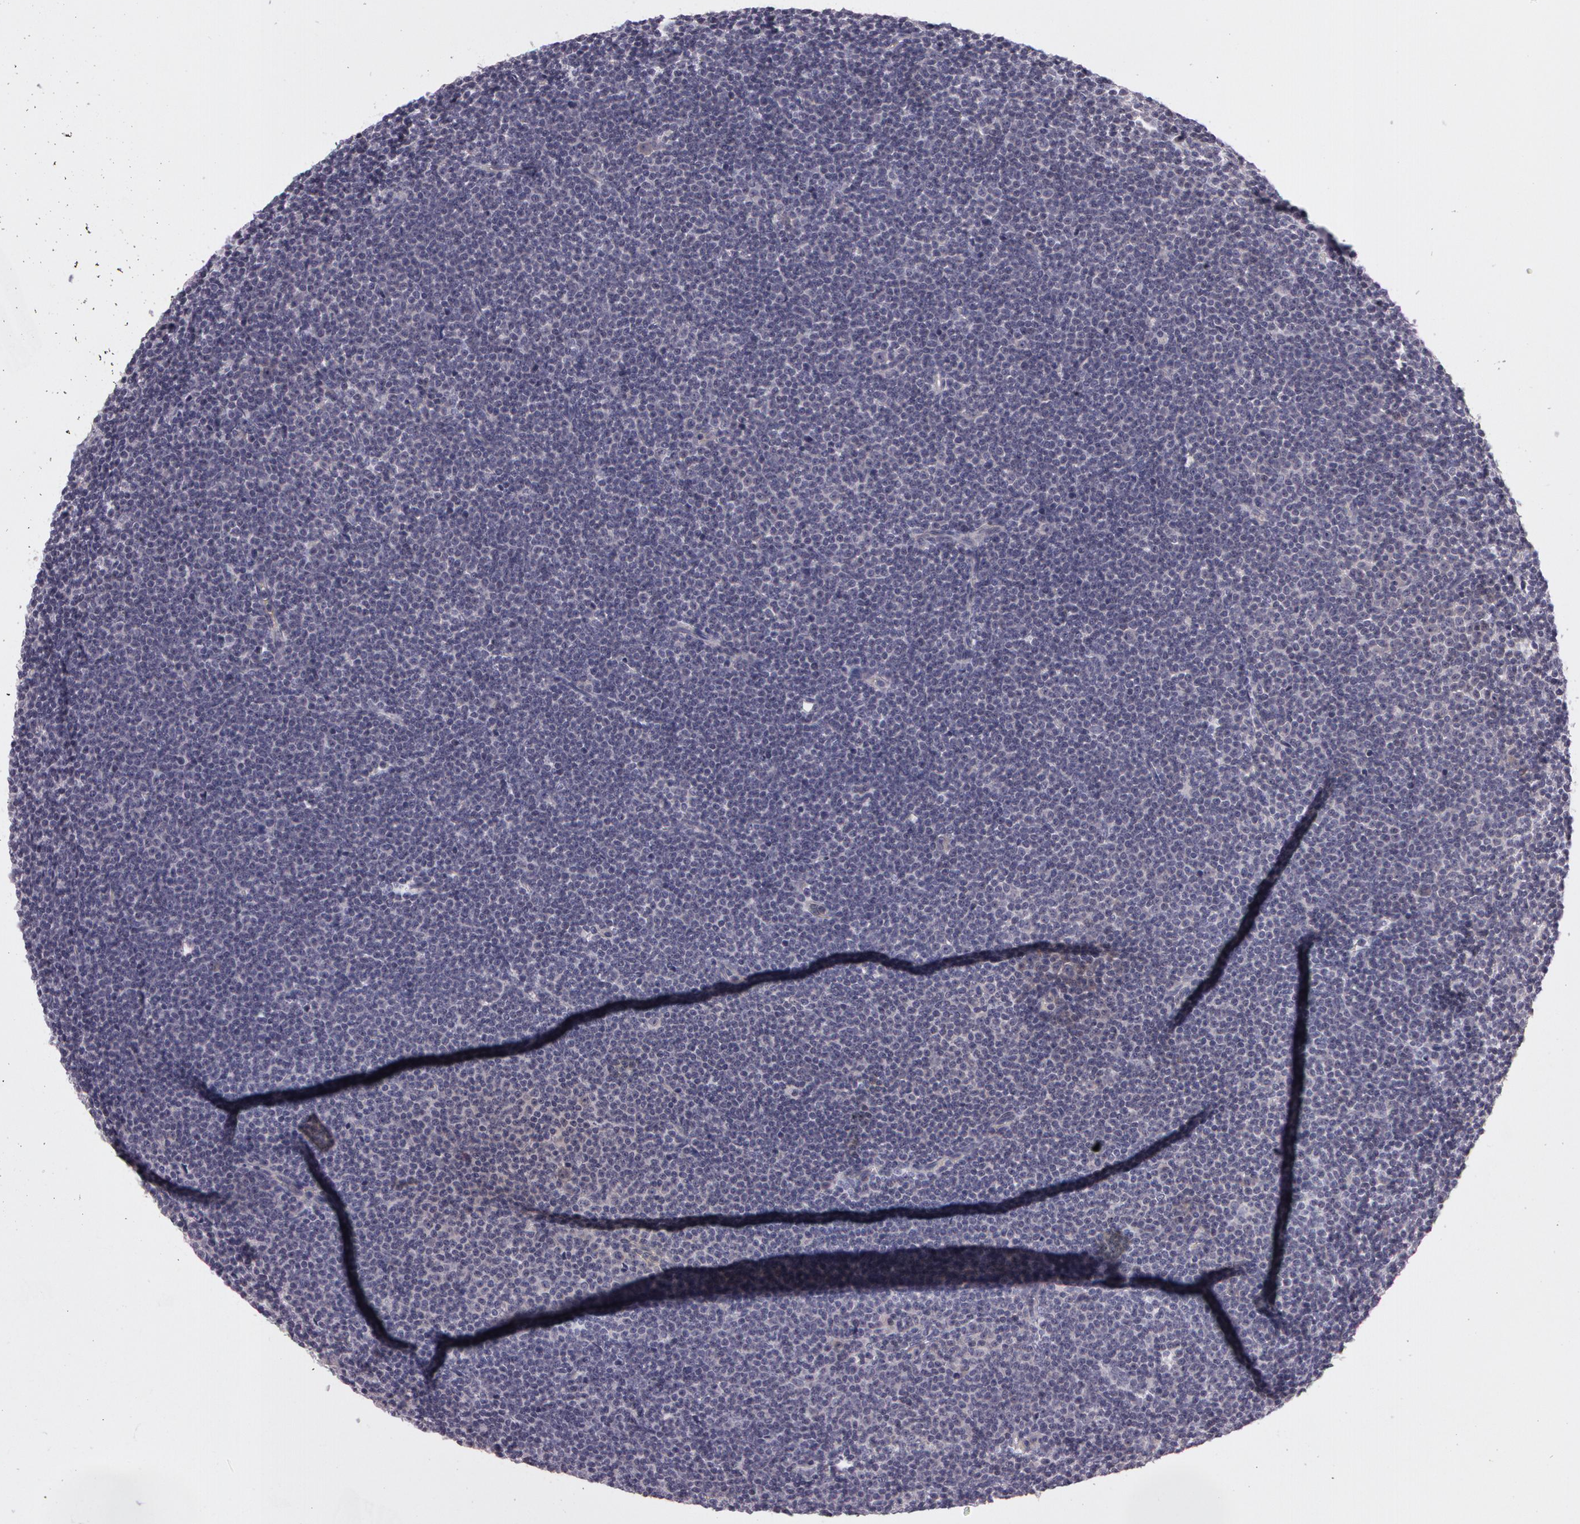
{"staining": {"intensity": "weak", "quantity": "<25%", "location": "cytoplasmic/membranous"}, "tissue": "lymphoma", "cell_type": "Tumor cells", "image_type": "cancer", "snomed": [{"axis": "morphology", "description": "Malignant lymphoma, non-Hodgkin's type, Low grade"}, {"axis": "topography", "description": "Lymph node"}], "caption": "The immunohistochemistry photomicrograph has no significant staining in tumor cells of malignant lymphoma, non-Hodgkin's type (low-grade) tissue.", "gene": "MXRA5", "patient": {"sex": "female", "age": 69}}